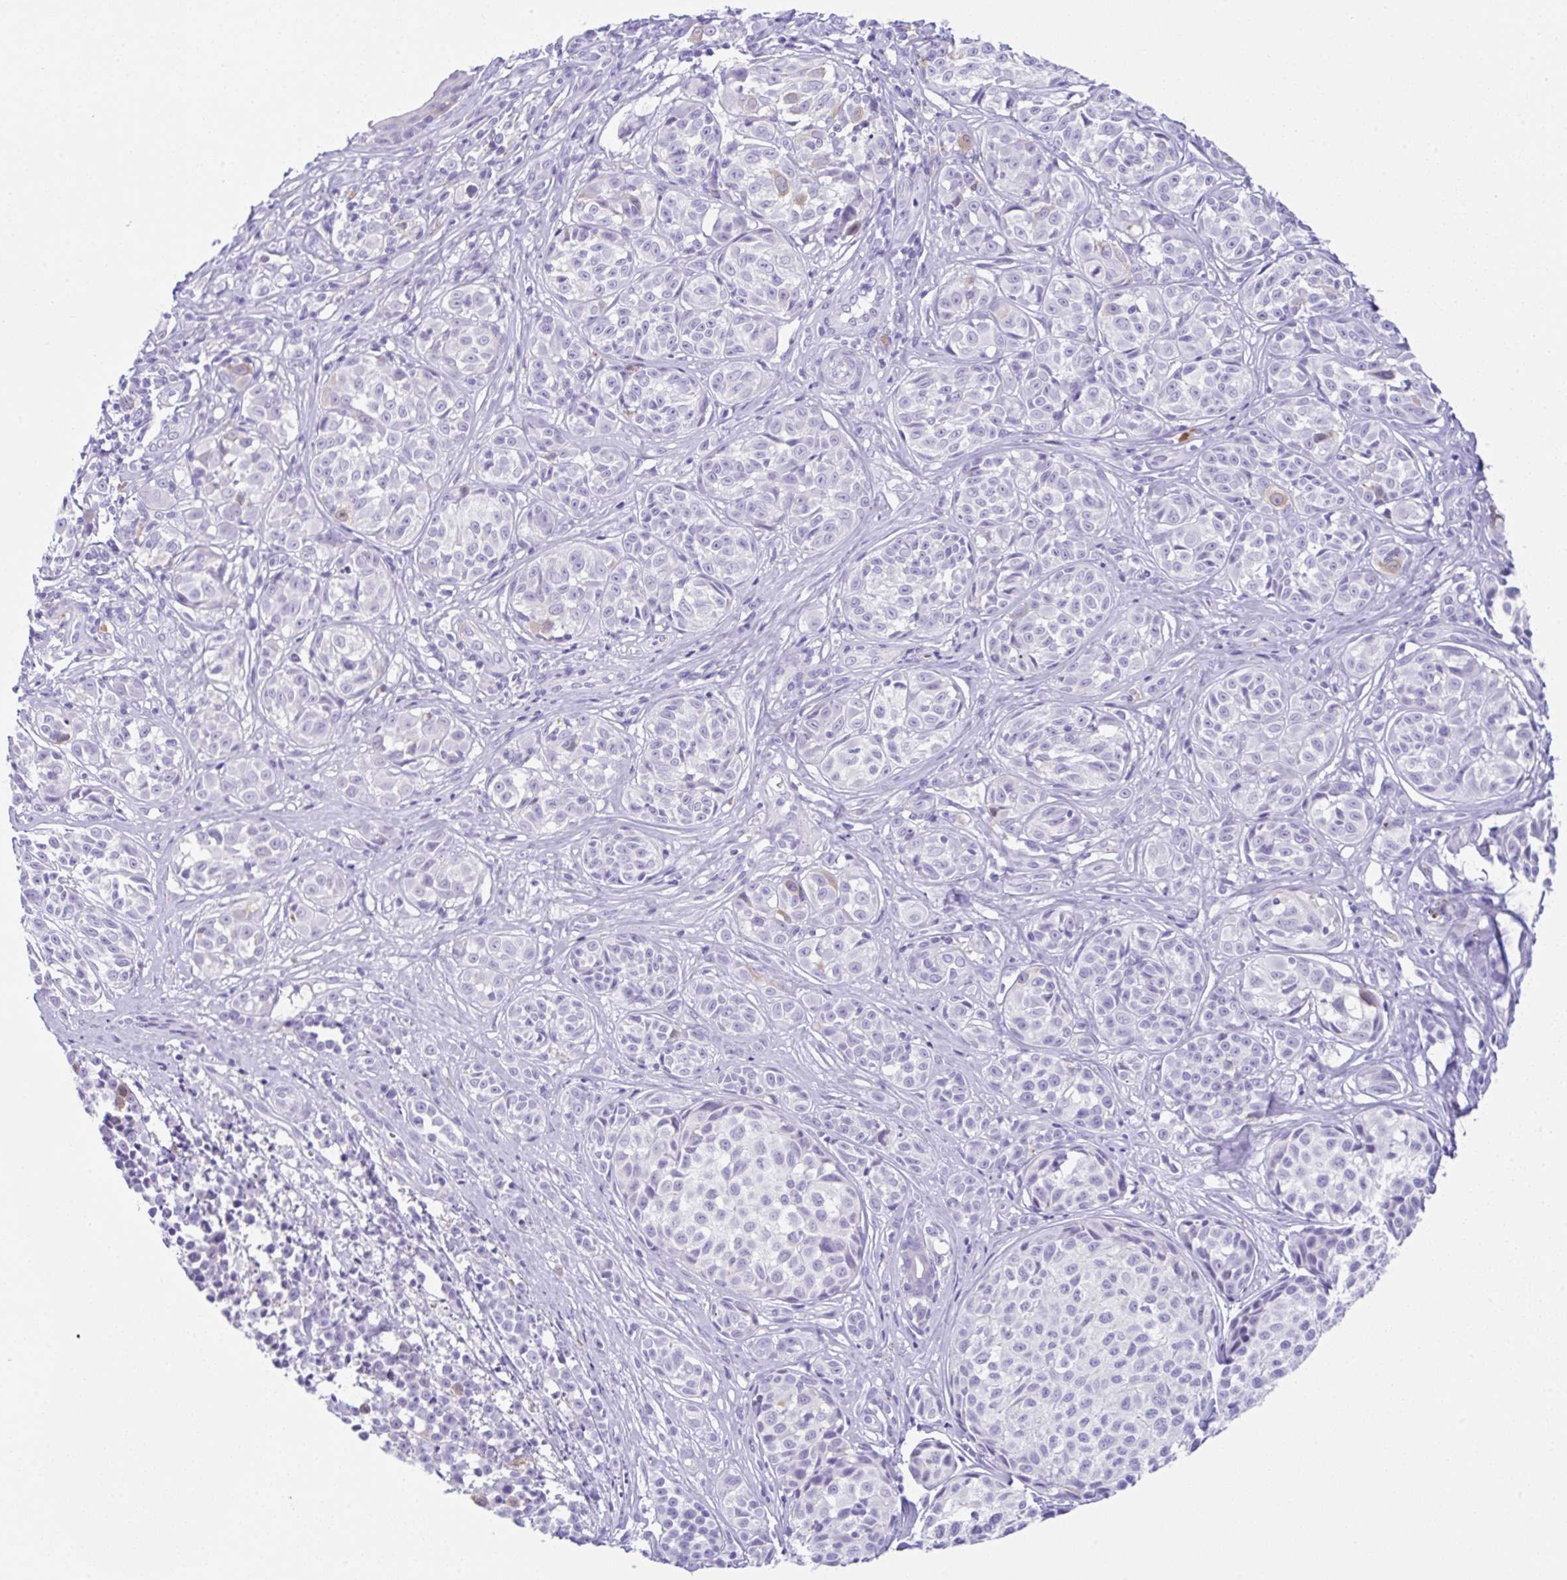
{"staining": {"intensity": "negative", "quantity": "none", "location": "none"}, "tissue": "melanoma", "cell_type": "Tumor cells", "image_type": "cancer", "snomed": [{"axis": "morphology", "description": "Malignant melanoma, NOS"}, {"axis": "topography", "description": "Skin"}], "caption": "Immunohistochemistry of malignant melanoma shows no expression in tumor cells. (Stains: DAB immunohistochemistry (IHC) with hematoxylin counter stain, Microscopy: brightfield microscopy at high magnification).", "gene": "RRM2", "patient": {"sex": "female", "age": 35}}